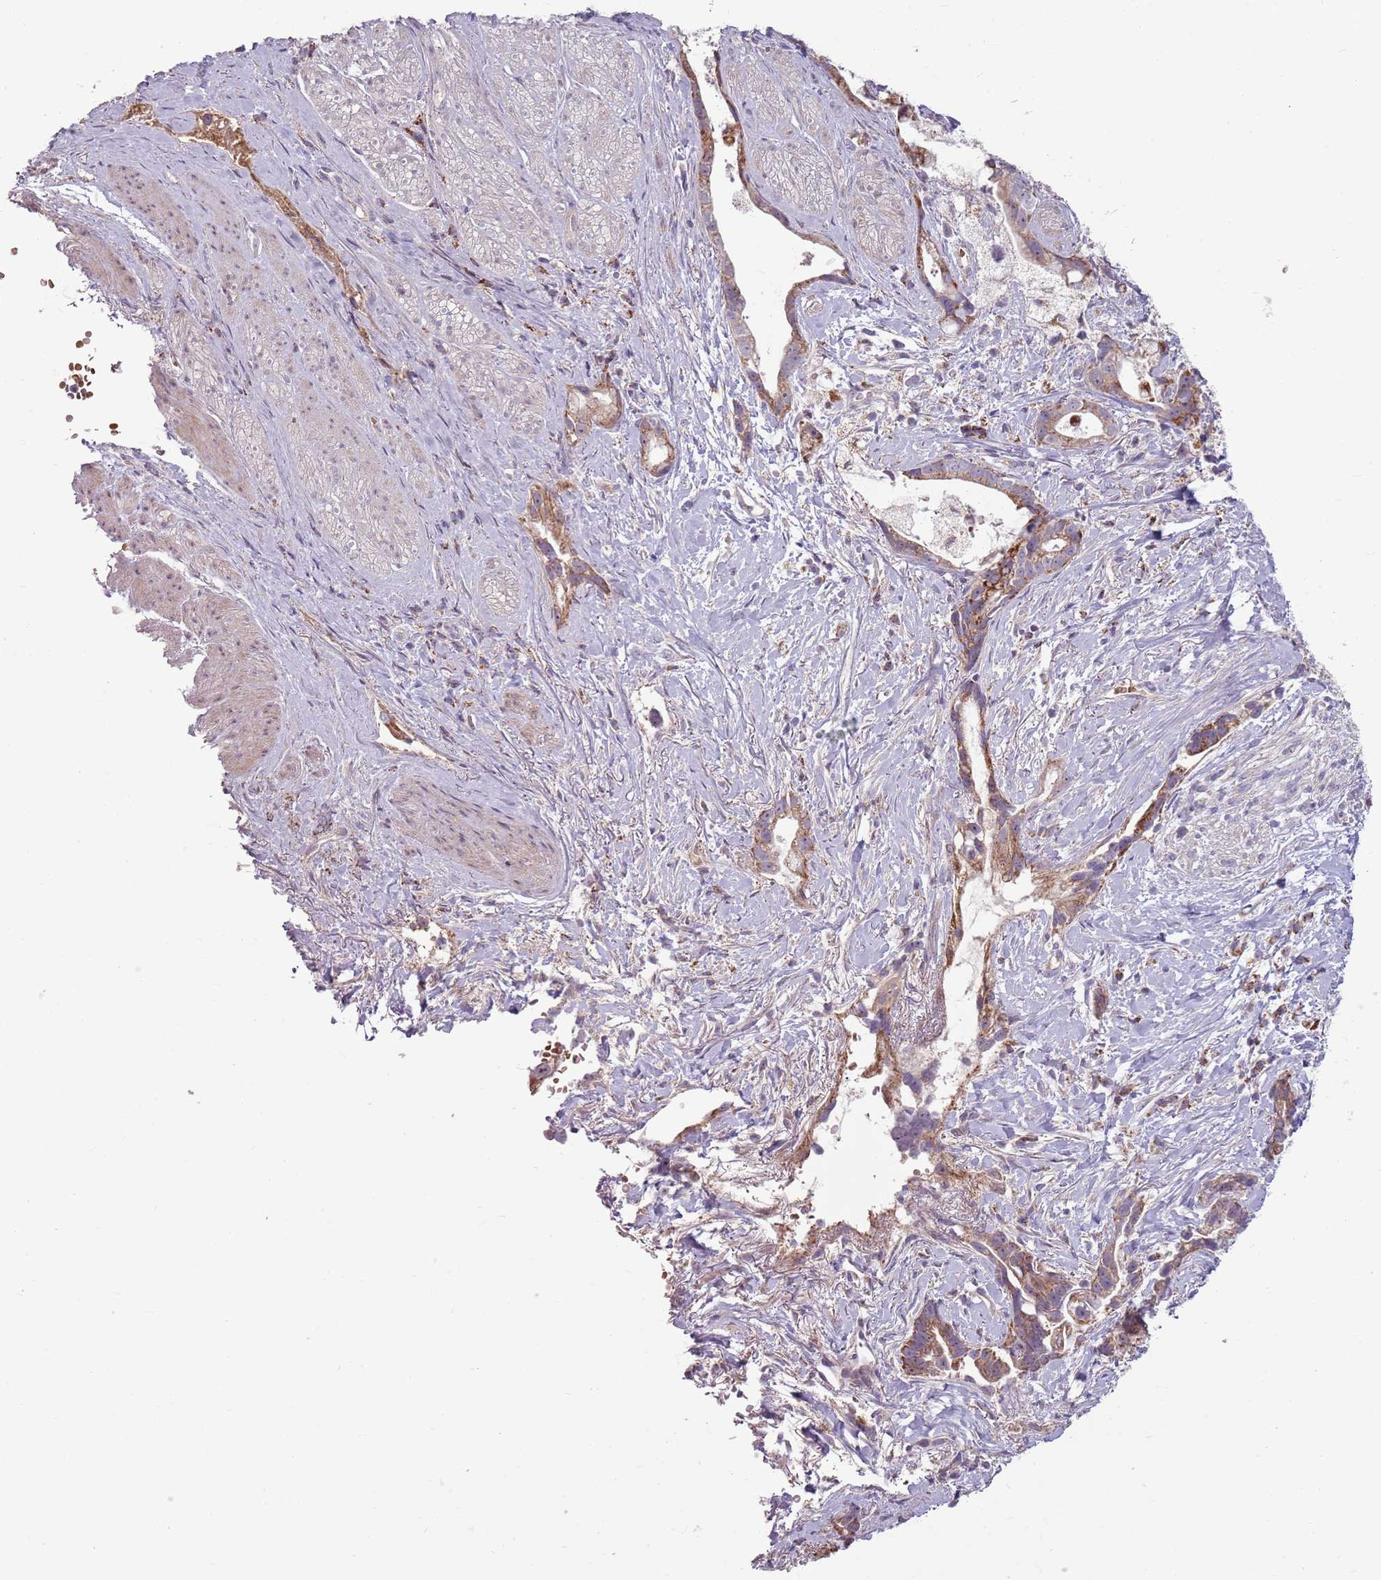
{"staining": {"intensity": "moderate", "quantity": ">75%", "location": "cytoplasmic/membranous"}, "tissue": "stomach cancer", "cell_type": "Tumor cells", "image_type": "cancer", "snomed": [{"axis": "morphology", "description": "Adenocarcinoma, NOS"}, {"axis": "topography", "description": "Stomach"}], "caption": "DAB immunohistochemical staining of human stomach cancer (adenocarcinoma) displays moderate cytoplasmic/membranous protein positivity in about >75% of tumor cells. Nuclei are stained in blue.", "gene": "ZNF530", "patient": {"sex": "male", "age": 55}}